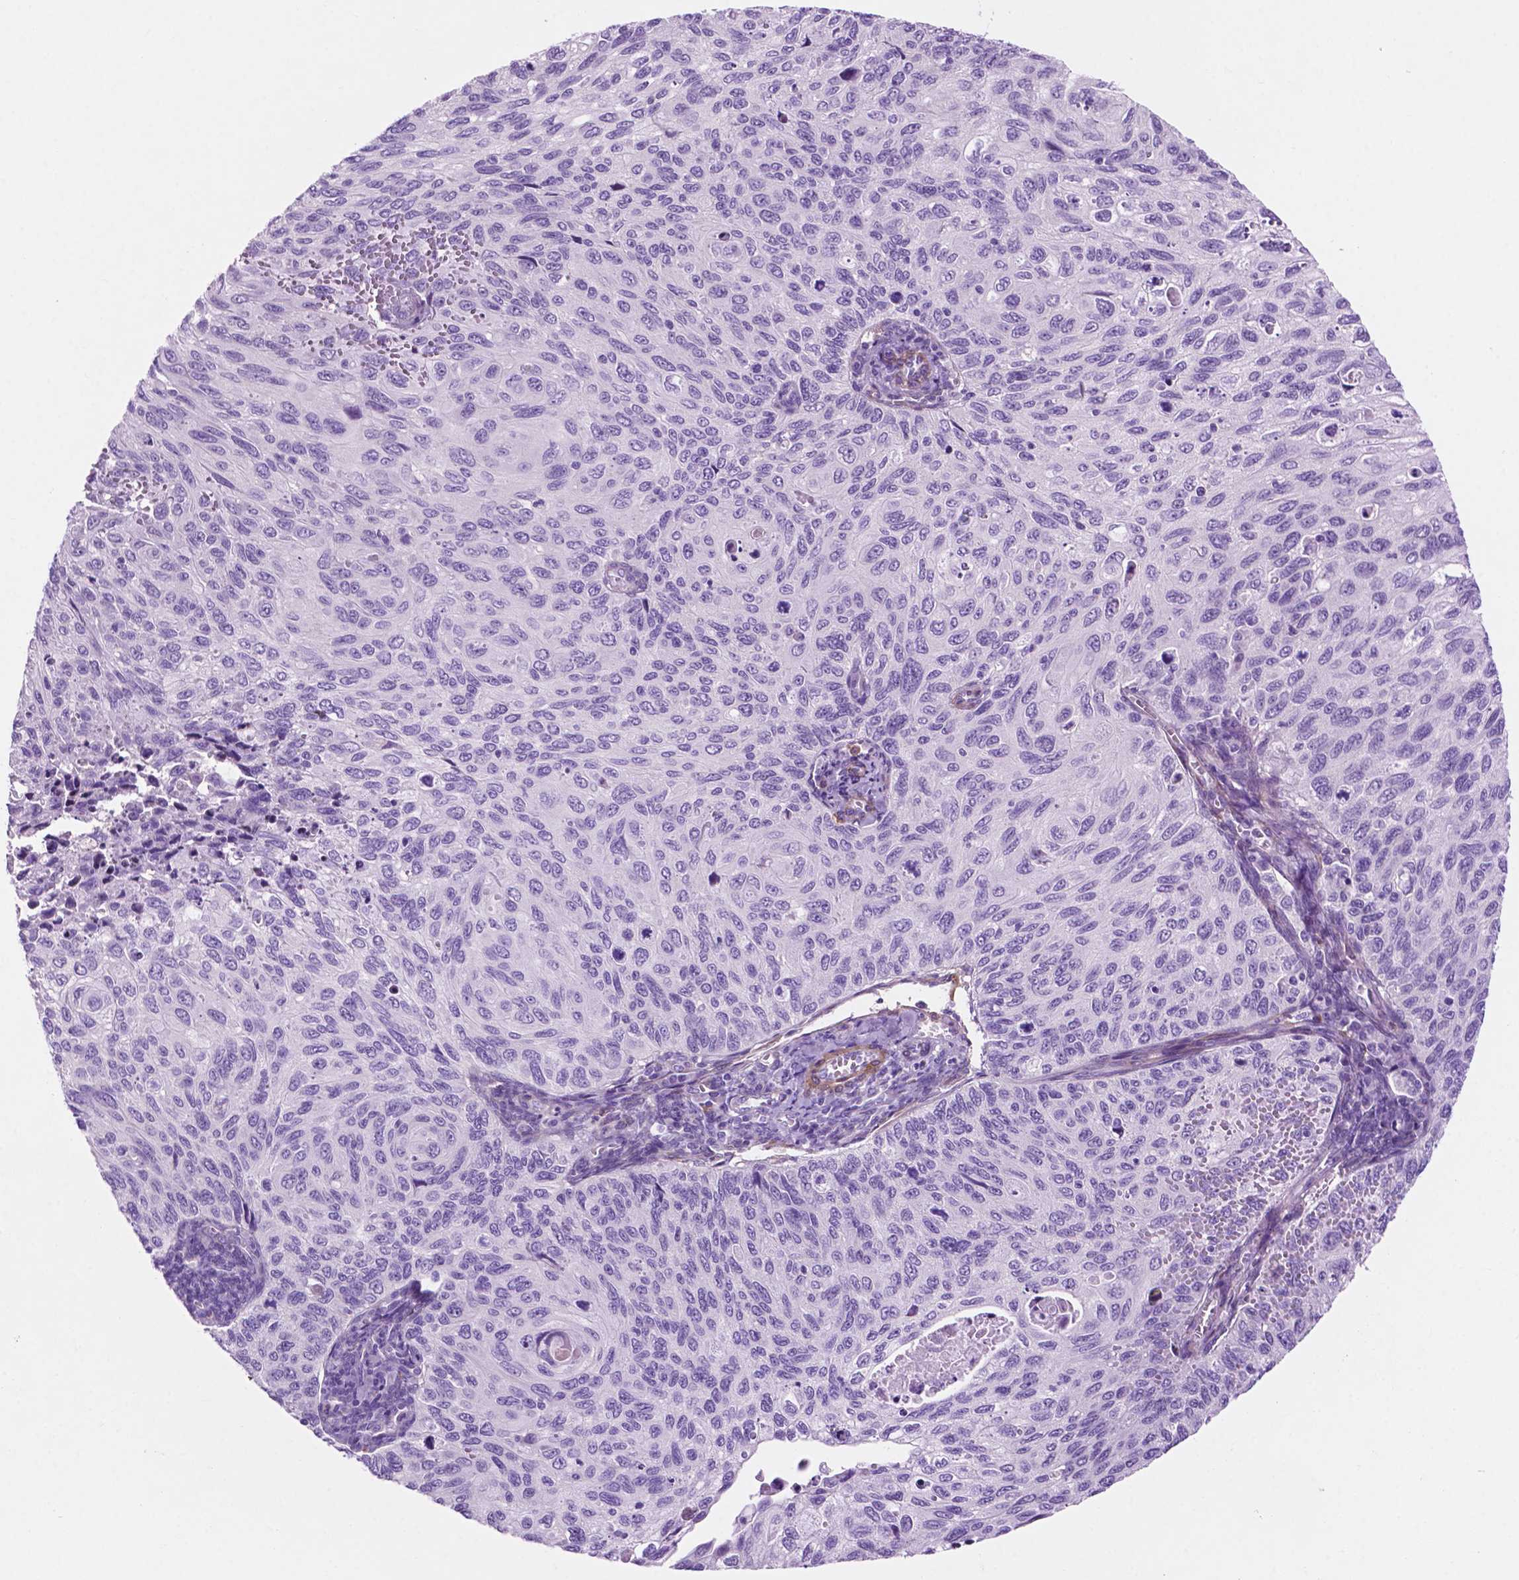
{"staining": {"intensity": "negative", "quantity": "none", "location": "none"}, "tissue": "cervical cancer", "cell_type": "Tumor cells", "image_type": "cancer", "snomed": [{"axis": "morphology", "description": "Squamous cell carcinoma, NOS"}, {"axis": "topography", "description": "Cervix"}], "caption": "Tumor cells are negative for brown protein staining in cervical cancer (squamous cell carcinoma).", "gene": "ASPG", "patient": {"sex": "female", "age": 70}}